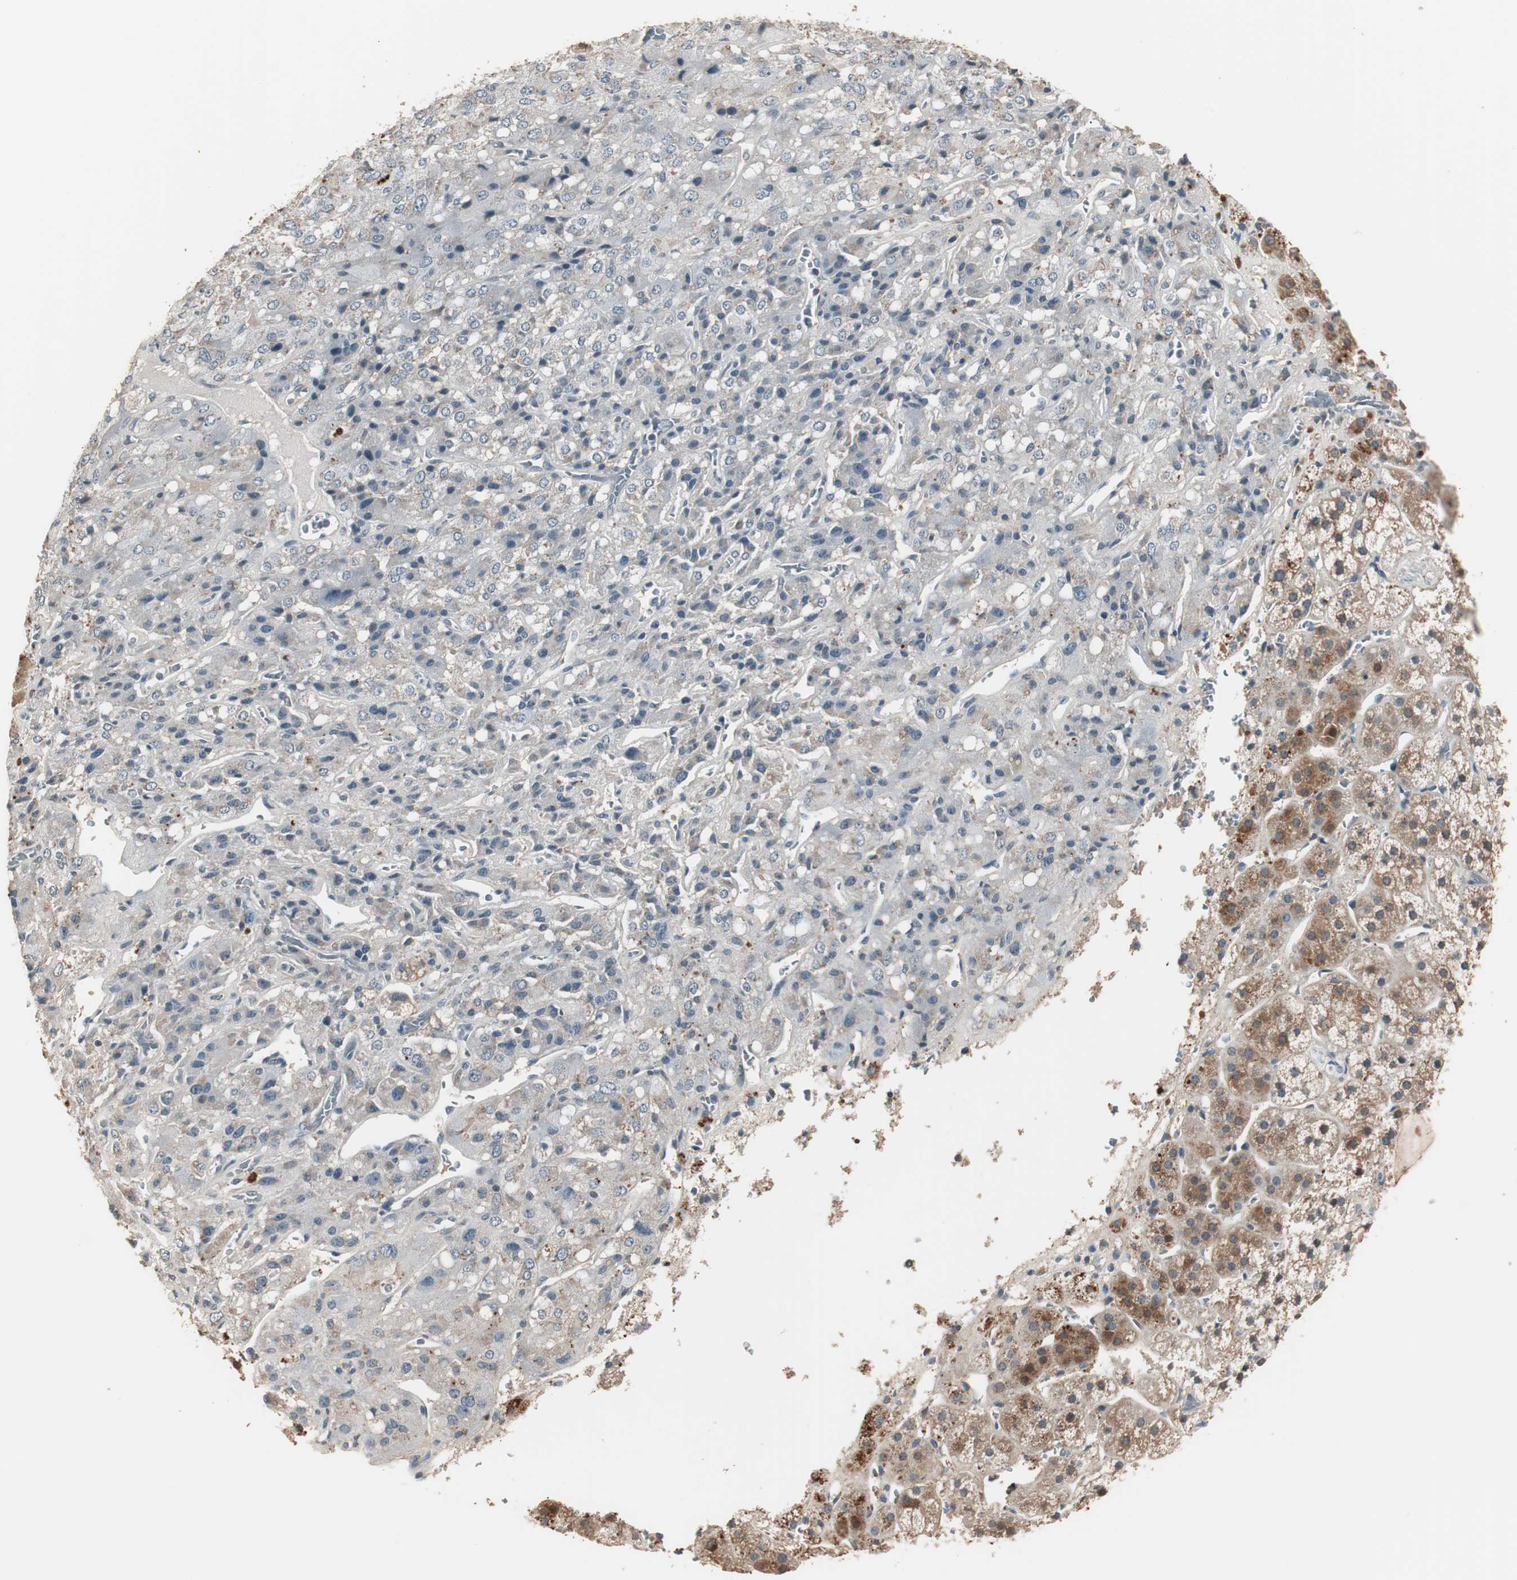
{"staining": {"intensity": "moderate", "quantity": "25%-75%", "location": "cytoplasmic/membranous,nuclear"}, "tissue": "adrenal gland", "cell_type": "Glandular cells", "image_type": "normal", "snomed": [{"axis": "morphology", "description": "Normal tissue, NOS"}, {"axis": "topography", "description": "Adrenal gland"}], "caption": "A high-resolution micrograph shows IHC staining of normal adrenal gland, which demonstrates moderate cytoplasmic/membranous,nuclear expression in about 25%-75% of glandular cells.", "gene": "NFRKB", "patient": {"sex": "female", "age": 44}}